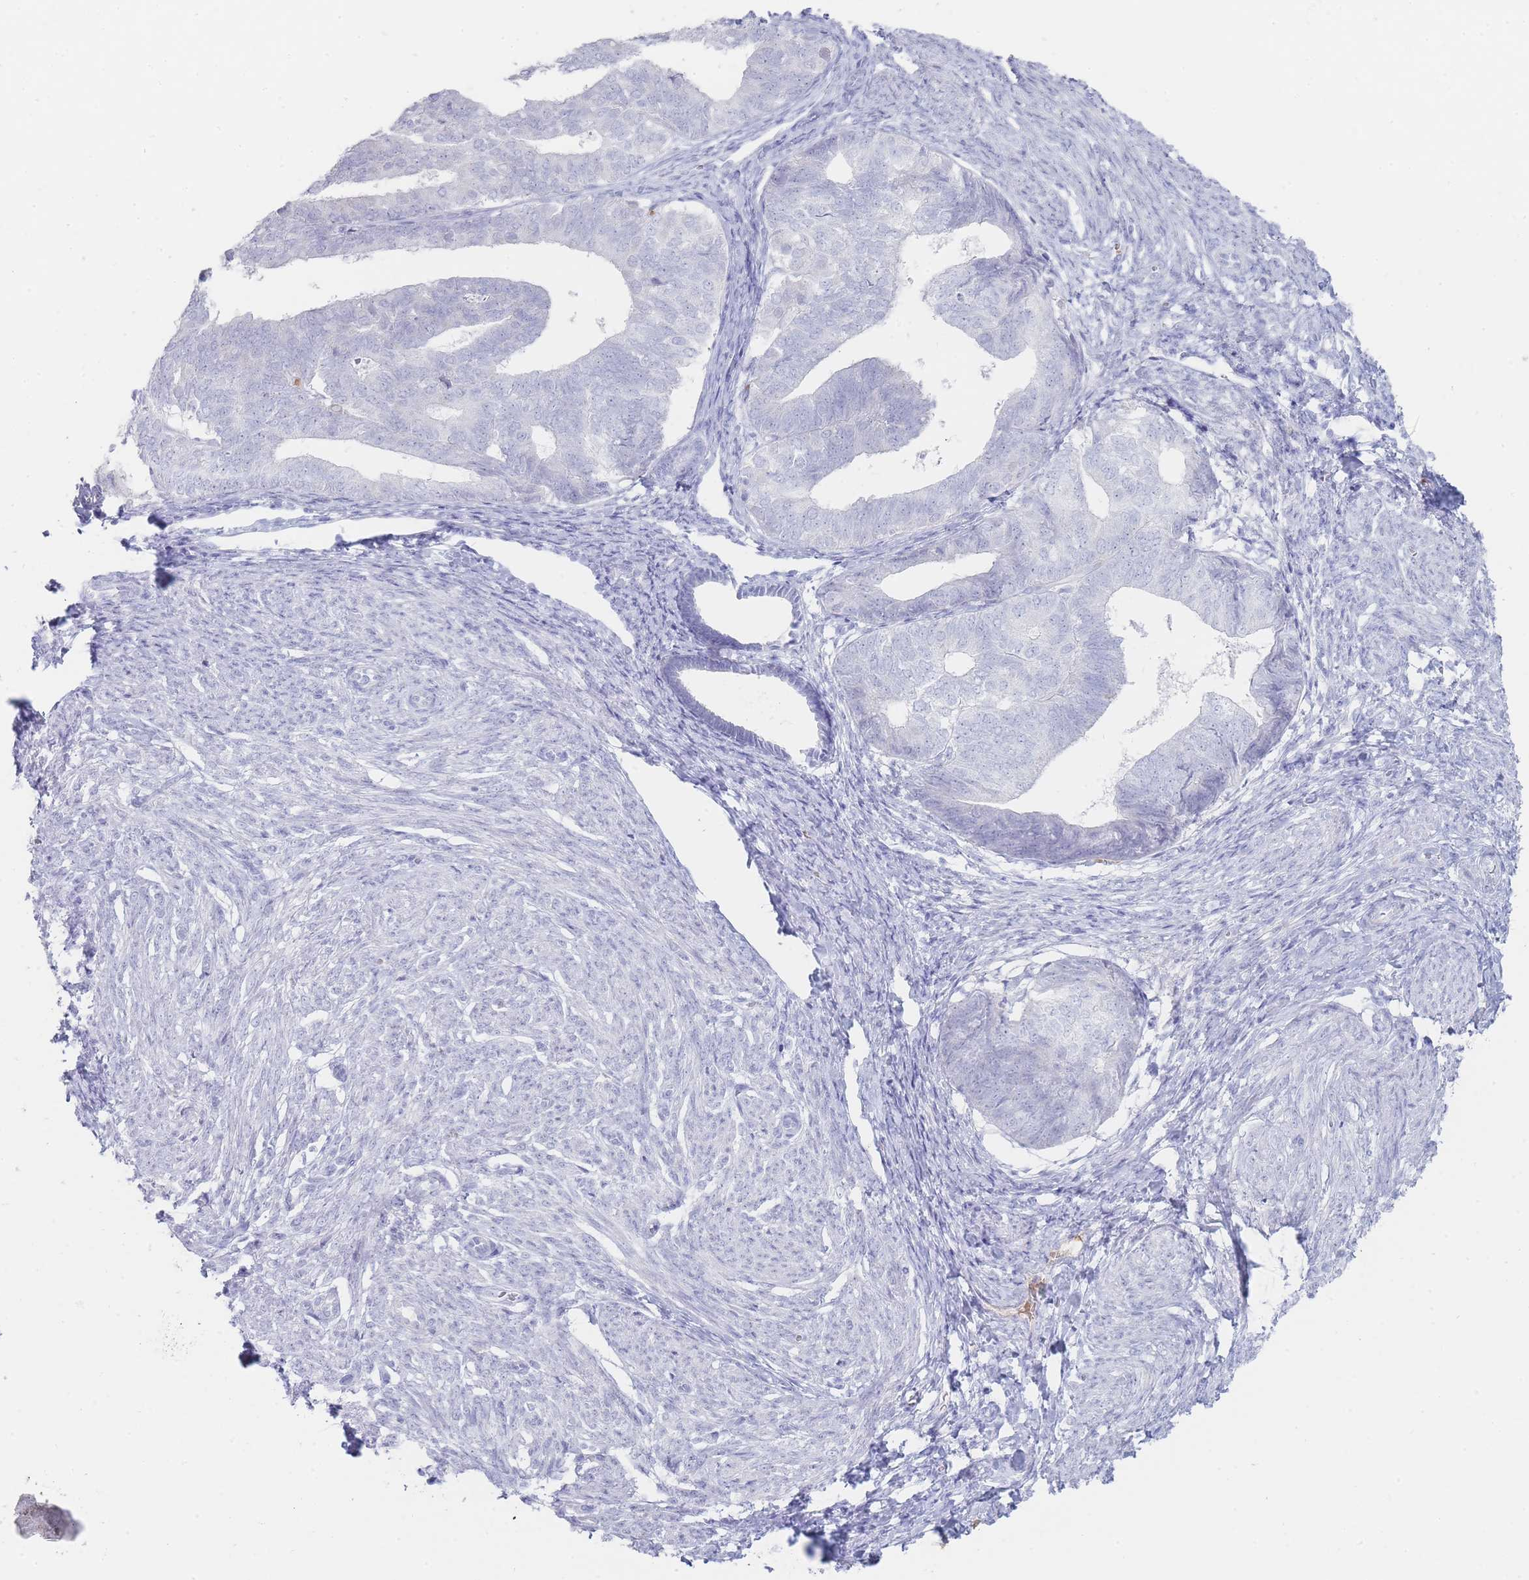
{"staining": {"intensity": "negative", "quantity": "none", "location": "none"}, "tissue": "endometrial cancer", "cell_type": "Tumor cells", "image_type": "cancer", "snomed": [{"axis": "morphology", "description": "Adenocarcinoma, NOS"}, {"axis": "topography", "description": "Endometrium"}], "caption": "Histopathology image shows no significant protein positivity in tumor cells of endometrial adenocarcinoma.", "gene": "HBG2", "patient": {"sex": "female", "age": 87}}